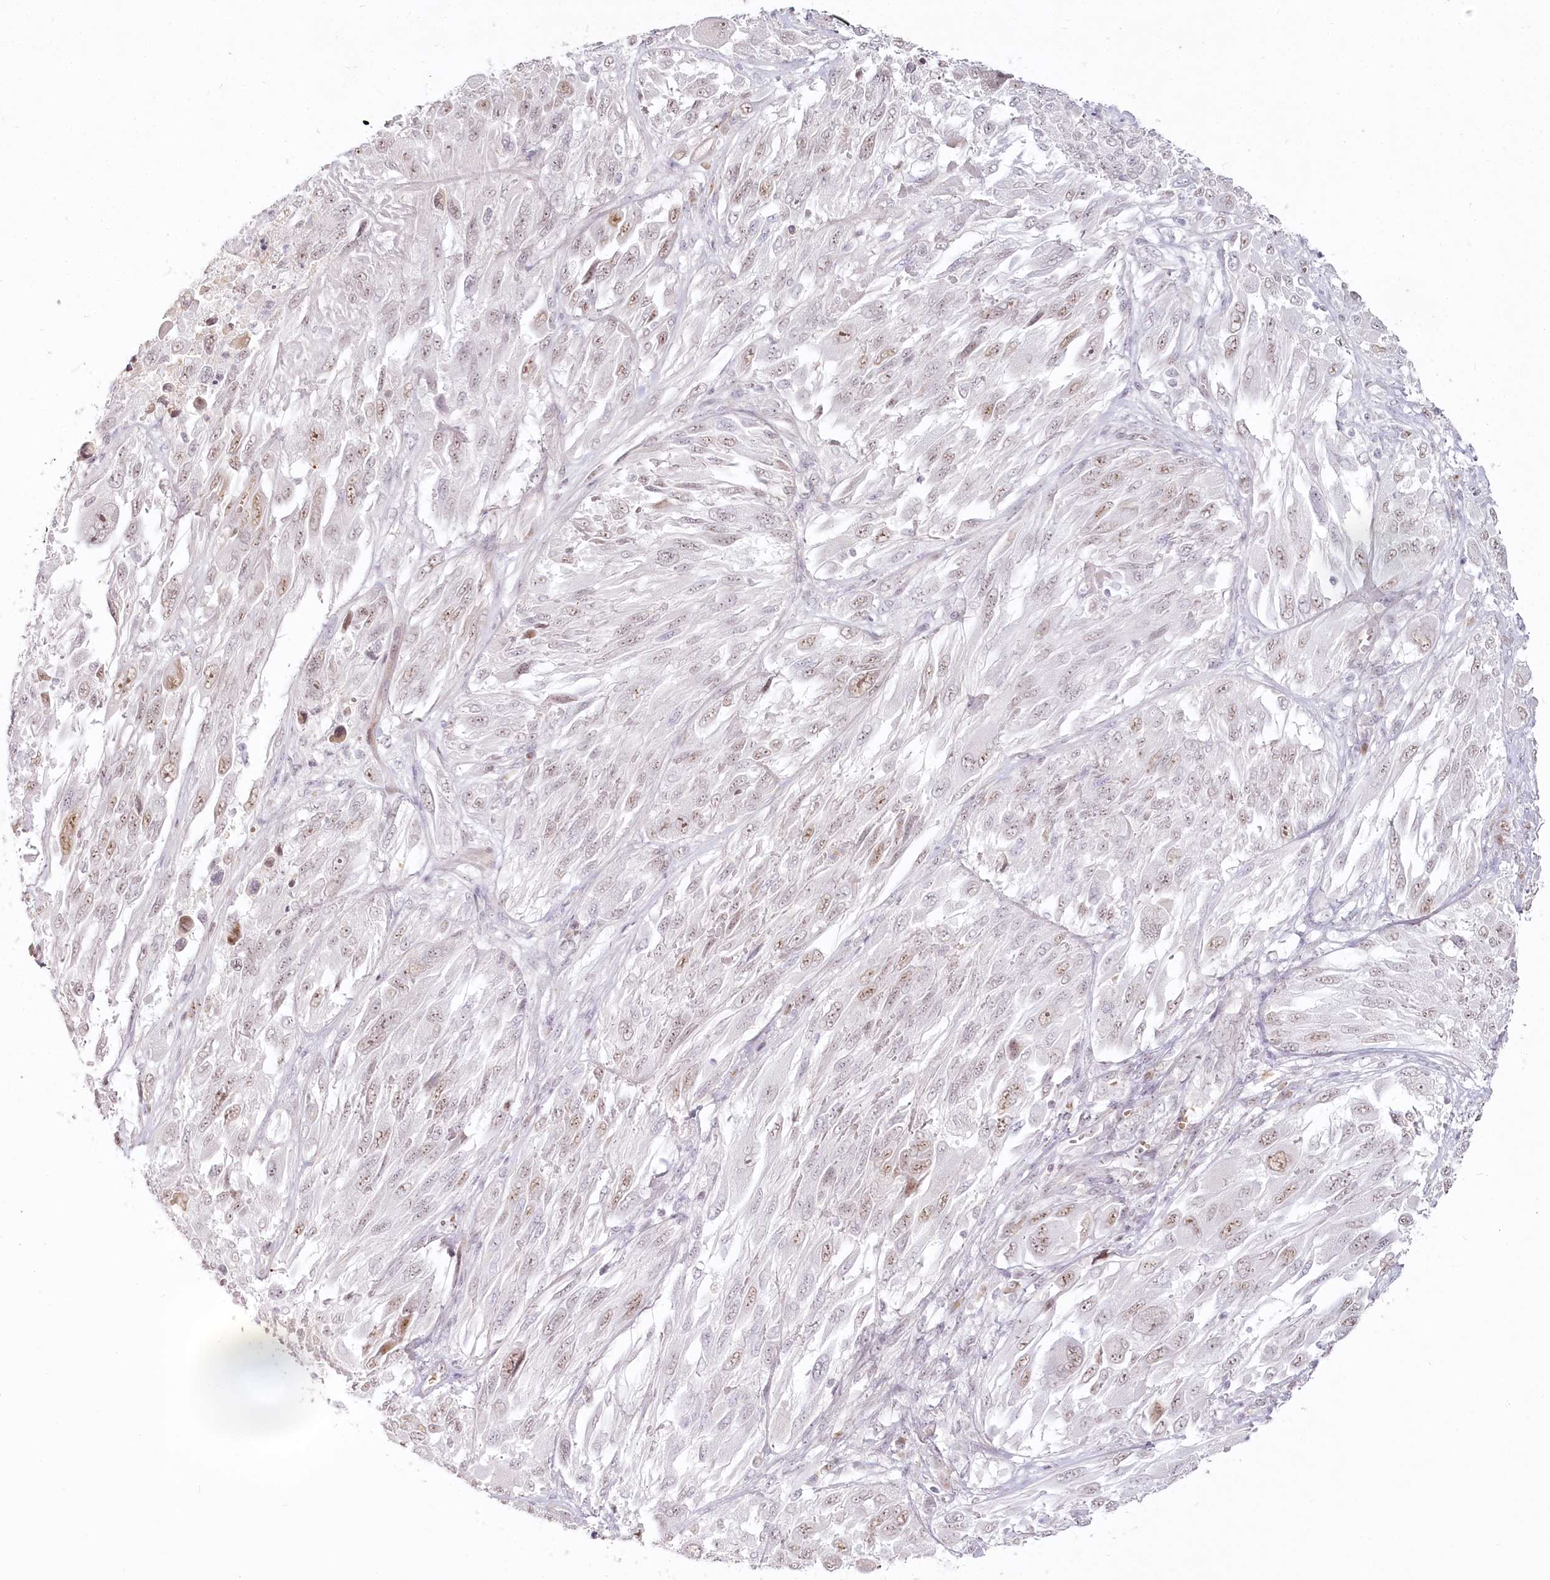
{"staining": {"intensity": "weak", "quantity": "25%-75%", "location": "nuclear"}, "tissue": "melanoma", "cell_type": "Tumor cells", "image_type": "cancer", "snomed": [{"axis": "morphology", "description": "Malignant melanoma, NOS"}, {"axis": "topography", "description": "Skin"}], "caption": "This micrograph reveals immunohistochemistry (IHC) staining of malignant melanoma, with low weak nuclear positivity in about 25%-75% of tumor cells.", "gene": "EXOSC7", "patient": {"sex": "female", "age": 91}}